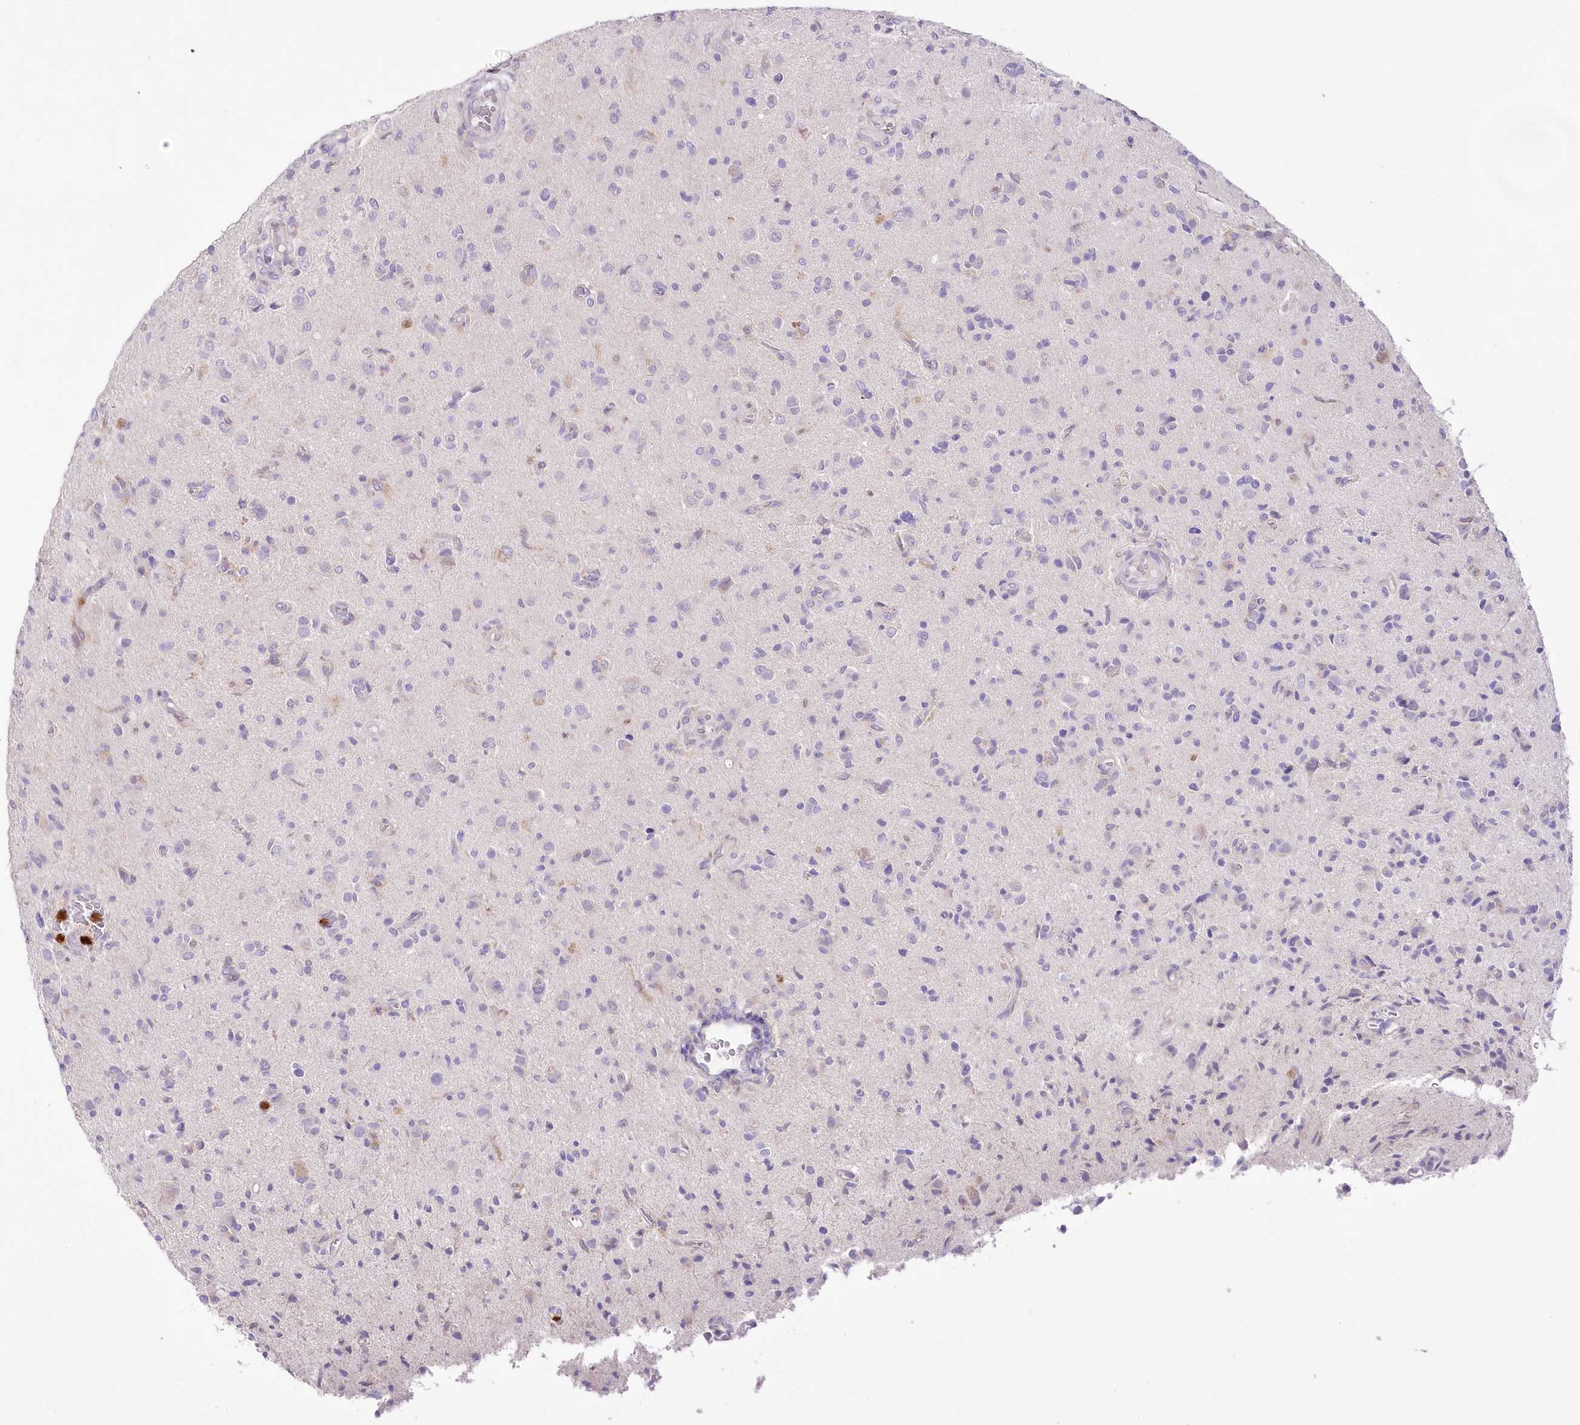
{"staining": {"intensity": "negative", "quantity": "none", "location": "none"}, "tissue": "glioma", "cell_type": "Tumor cells", "image_type": "cancer", "snomed": [{"axis": "morphology", "description": "Glioma, malignant, High grade"}, {"axis": "topography", "description": "Brain"}], "caption": "Immunohistochemical staining of human high-grade glioma (malignant) exhibits no significant staining in tumor cells.", "gene": "DPYD", "patient": {"sex": "female", "age": 57}}